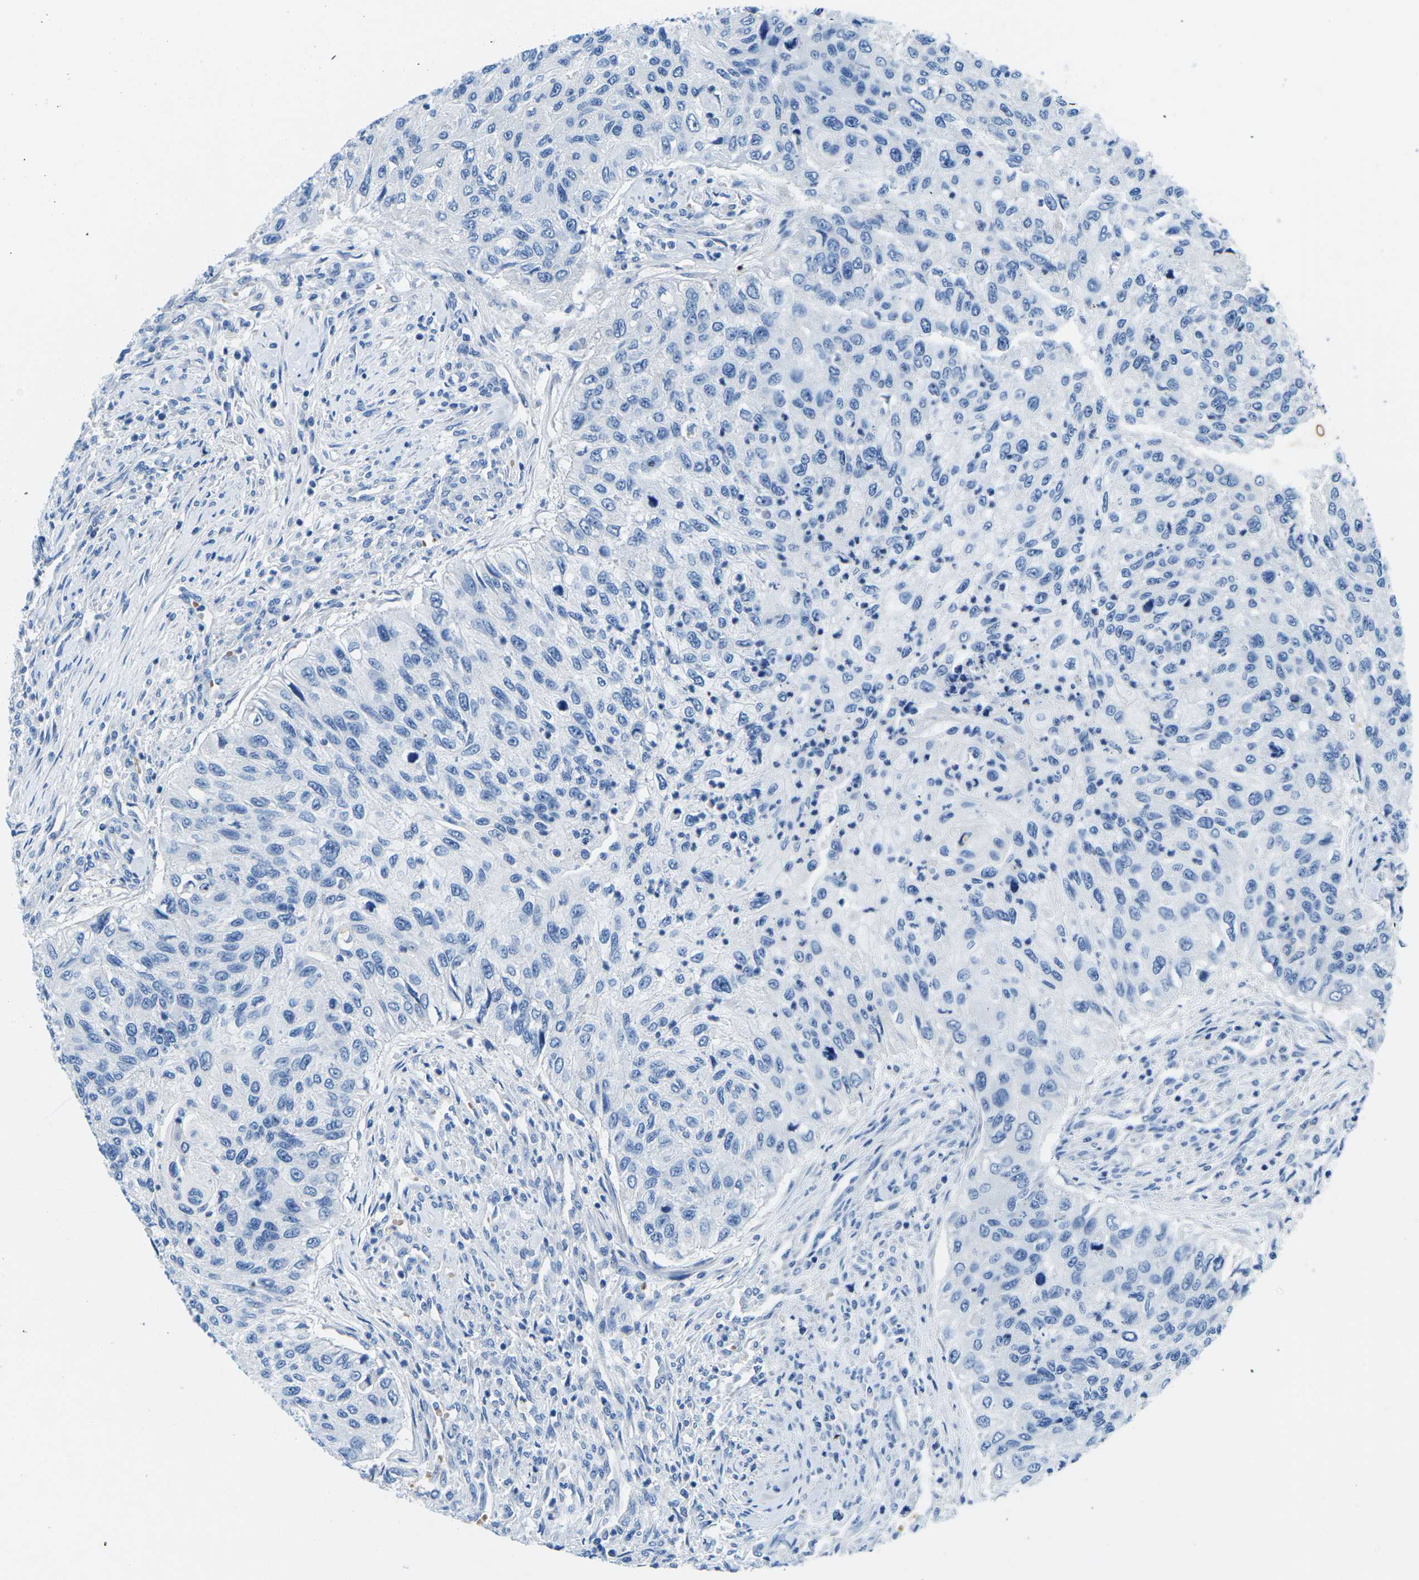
{"staining": {"intensity": "negative", "quantity": "none", "location": "none"}, "tissue": "urothelial cancer", "cell_type": "Tumor cells", "image_type": "cancer", "snomed": [{"axis": "morphology", "description": "Urothelial carcinoma, High grade"}, {"axis": "topography", "description": "Urinary bladder"}], "caption": "IHC photomicrograph of high-grade urothelial carcinoma stained for a protein (brown), which exhibits no staining in tumor cells.", "gene": "TM6SF1", "patient": {"sex": "female", "age": 60}}